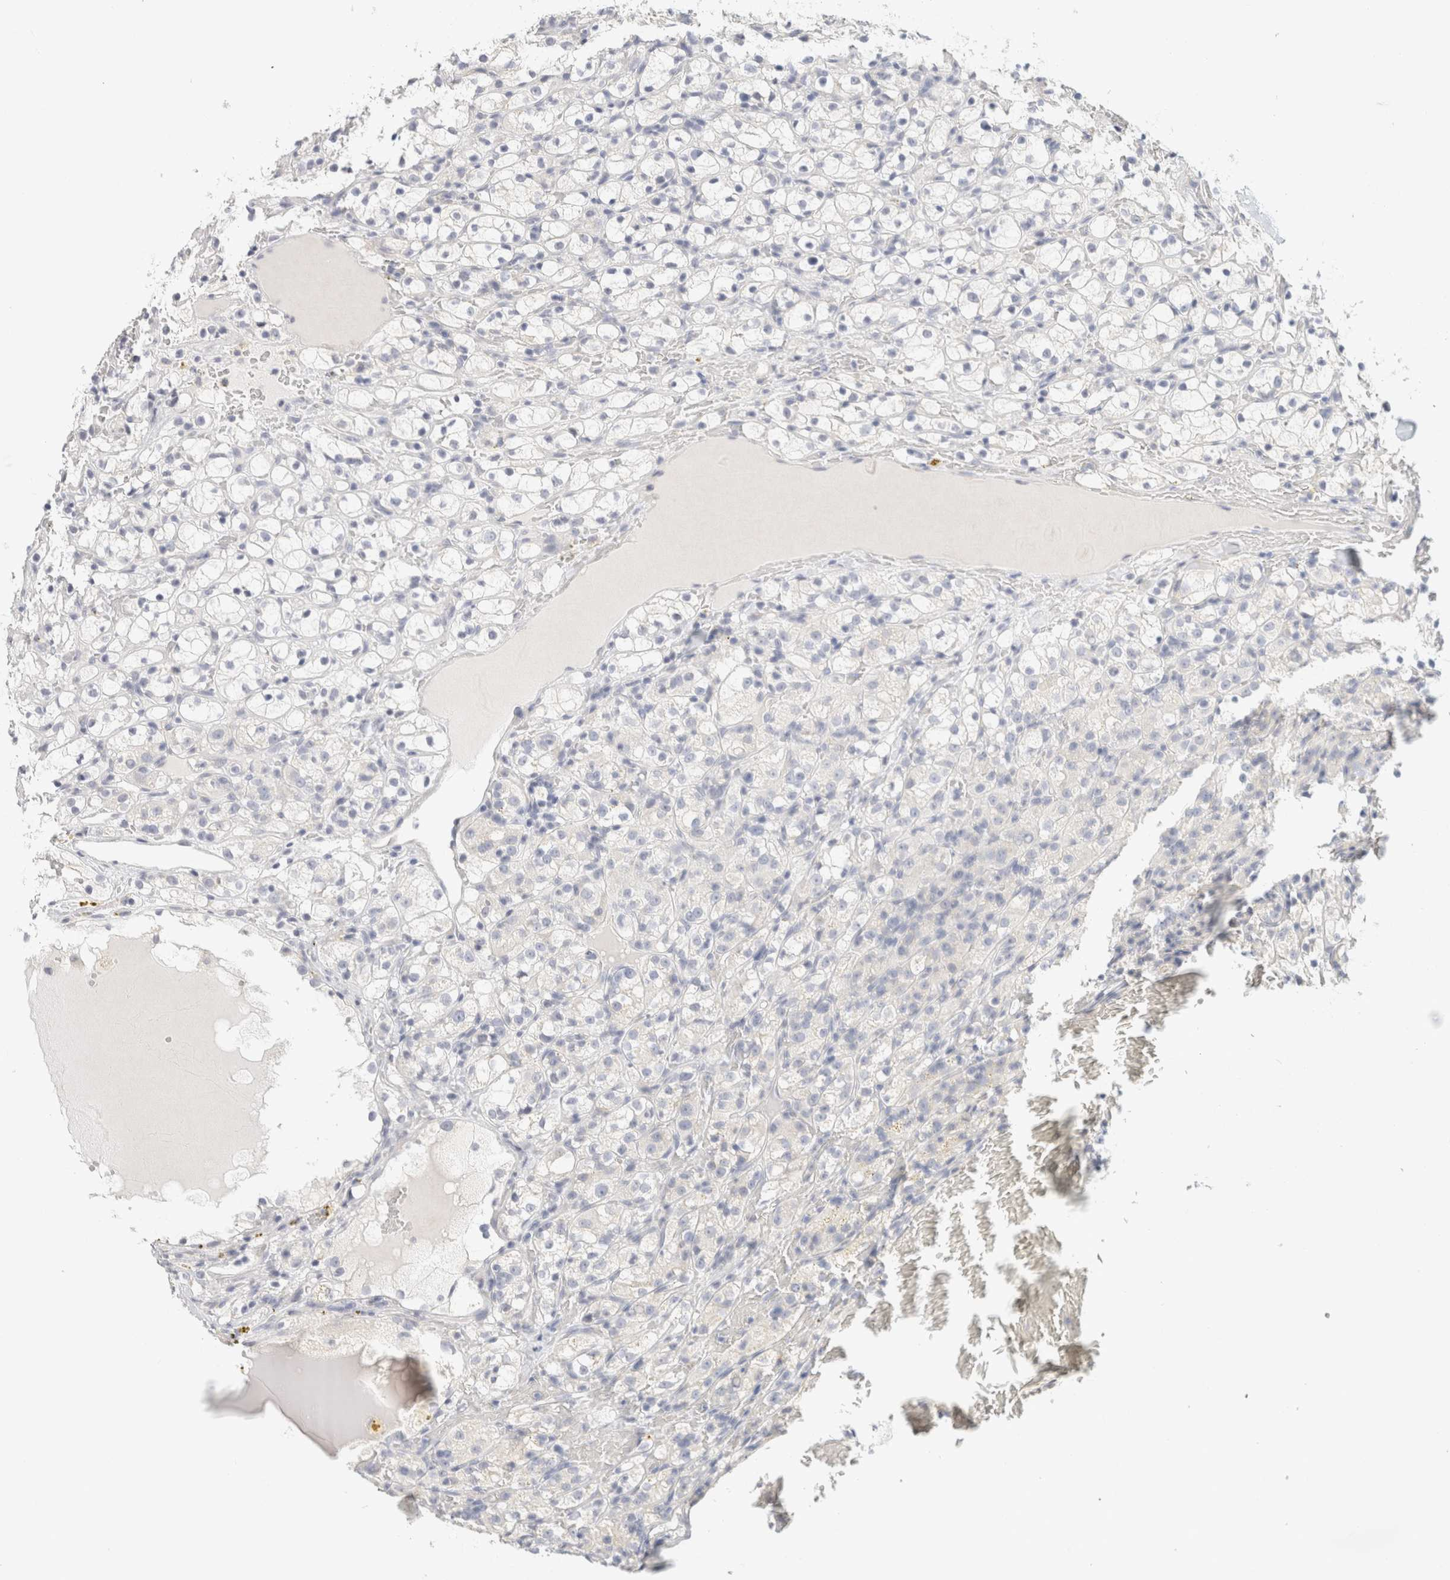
{"staining": {"intensity": "negative", "quantity": "none", "location": "none"}, "tissue": "renal cancer", "cell_type": "Tumor cells", "image_type": "cancer", "snomed": [{"axis": "morphology", "description": "Adenocarcinoma, NOS"}, {"axis": "topography", "description": "Kidney"}], "caption": "Tumor cells are negative for brown protein staining in adenocarcinoma (renal).", "gene": "NEFM", "patient": {"sex": "male", "age": 61}}